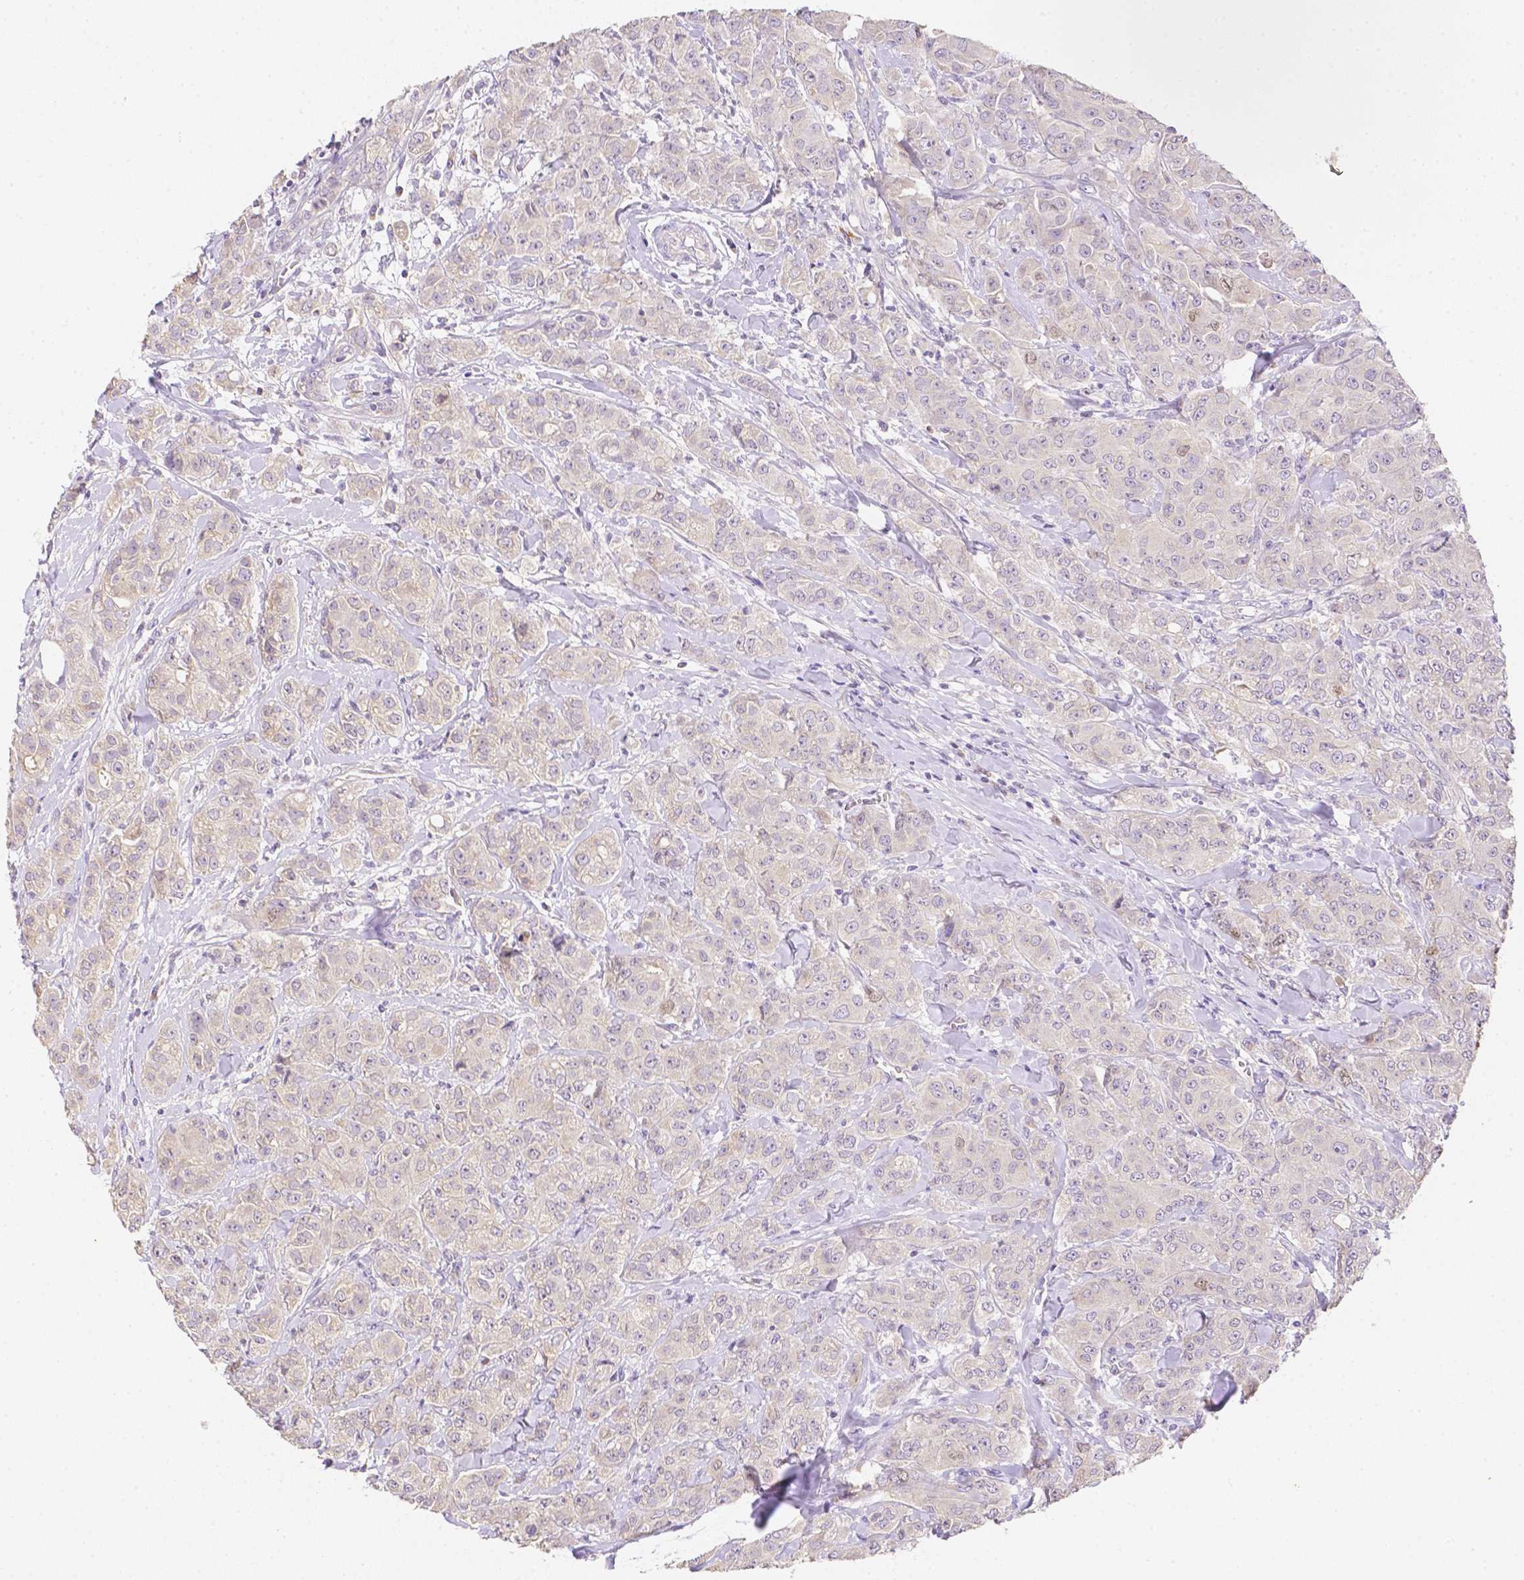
{"staining": {"intensity": "negative", "quantity": "none", "location": "none"}, "tissue": "breast cancer", "cell_type": "Tumor cells", "image_type": "cancer", "snomed": [{"axis": "morphology", "description": "Normal tissue, NOS"}, {"axis": "morphology", "description": "Duct carcinoma"}, {"axis": "topography", "description": "Breast"}], "caption": "Protein analysis of breast infiltrating ductal carcinoma reveals no significant staining in tumor cells.", "gene": "C10orf67", "patient": {"sex": "female", "age": 43}}